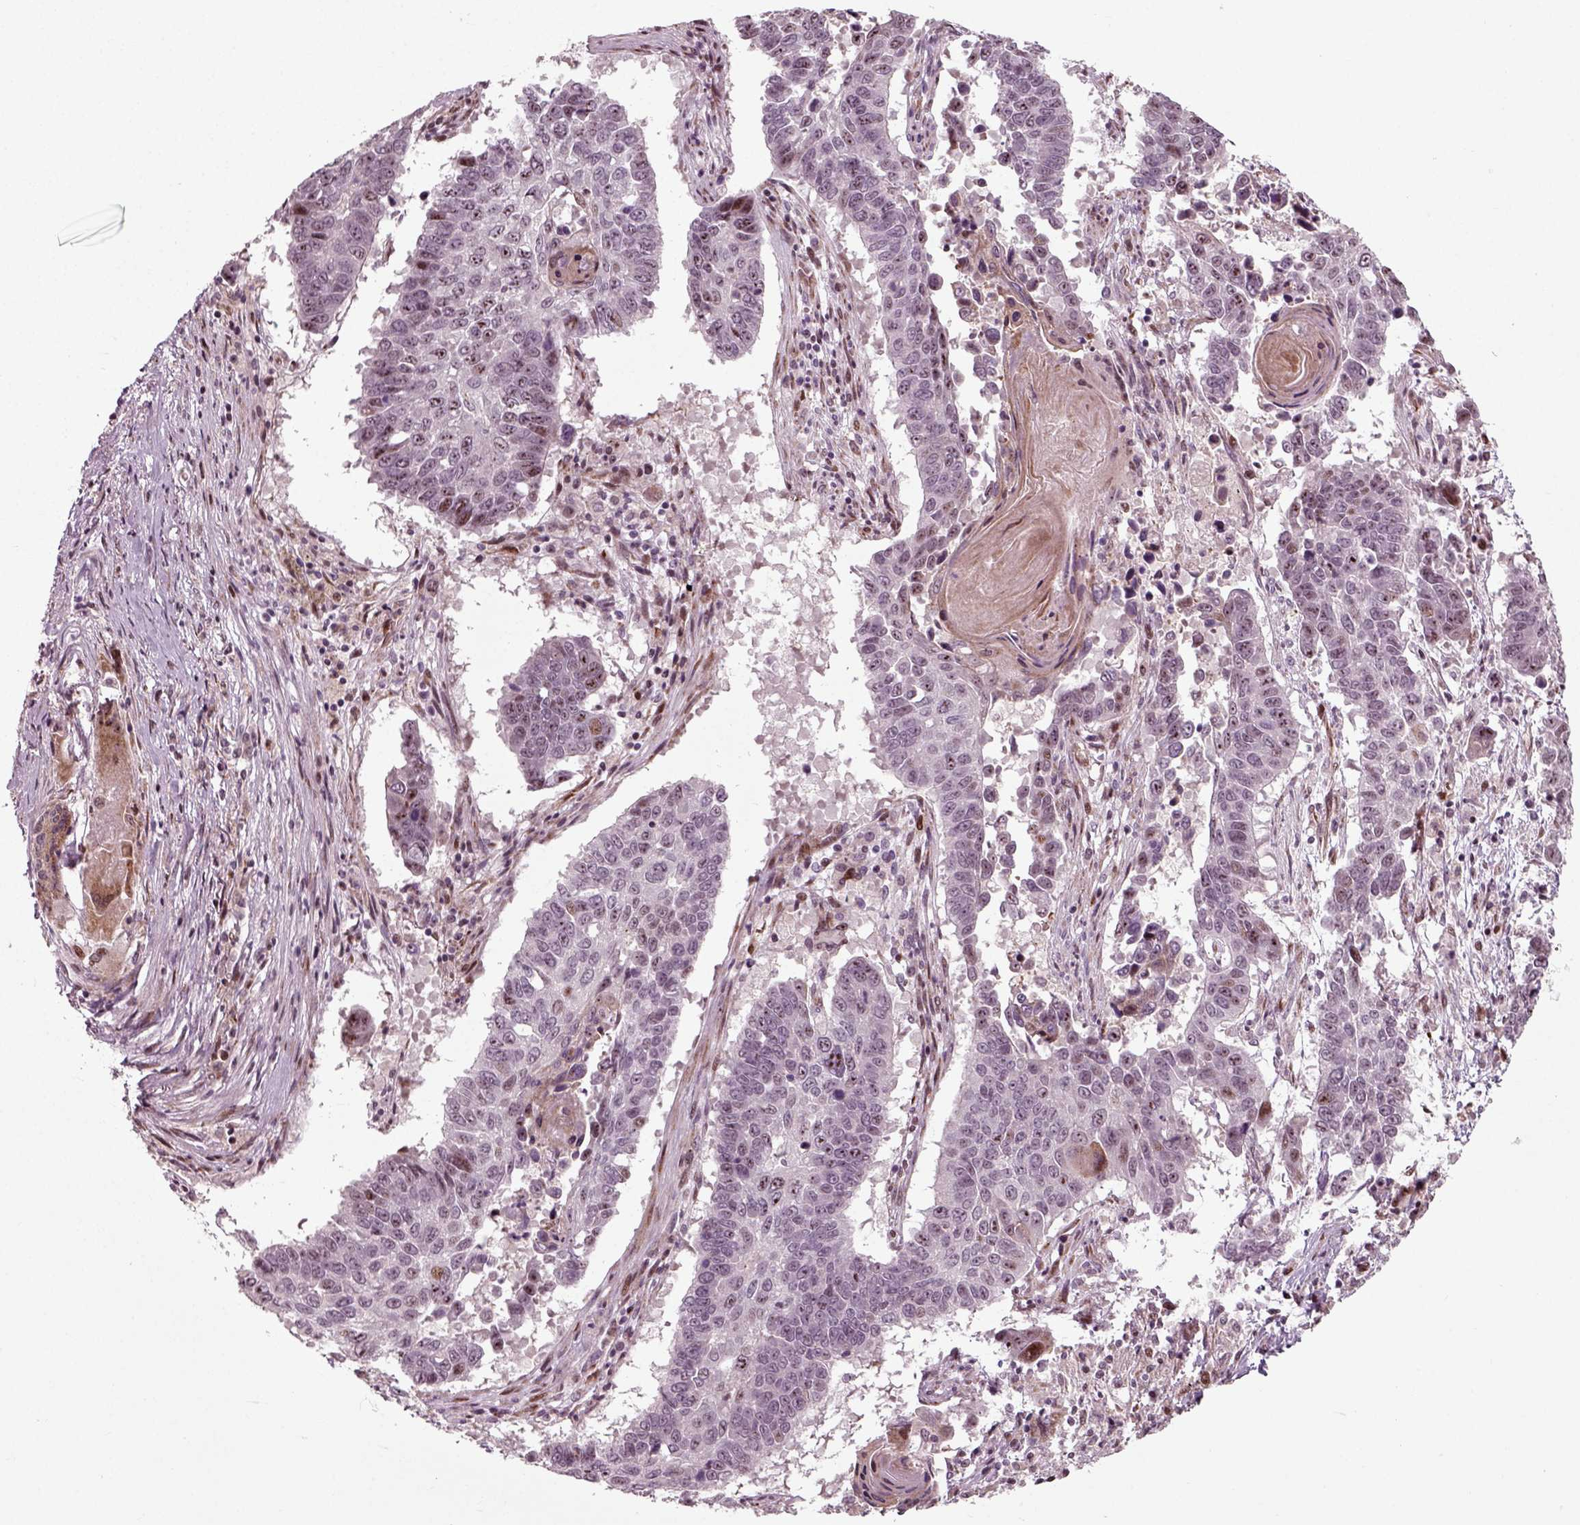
{"staining": {"intensity": "moderate", "quantity": "<25%", "location": "nuclear"}, "tissue": "lung cancer", "cell_type": "Tumor cells", "image_type": "cancer", "snomed": [{"axis": "morphology", "description": "Squamous cell carcinoma, NOS"}, {"axis": "topography", "description": "Lung"}], "caption": "Immunohistochemistry photomicrograph of human lung cancer (squamous cell carcinoma) stained for a protein (brown), which reveals low levels of moderate nuclear staining in about <25% of tumor cells.", "gene": "CDC14A", "patient": {"sex": "male", "age": 73}}